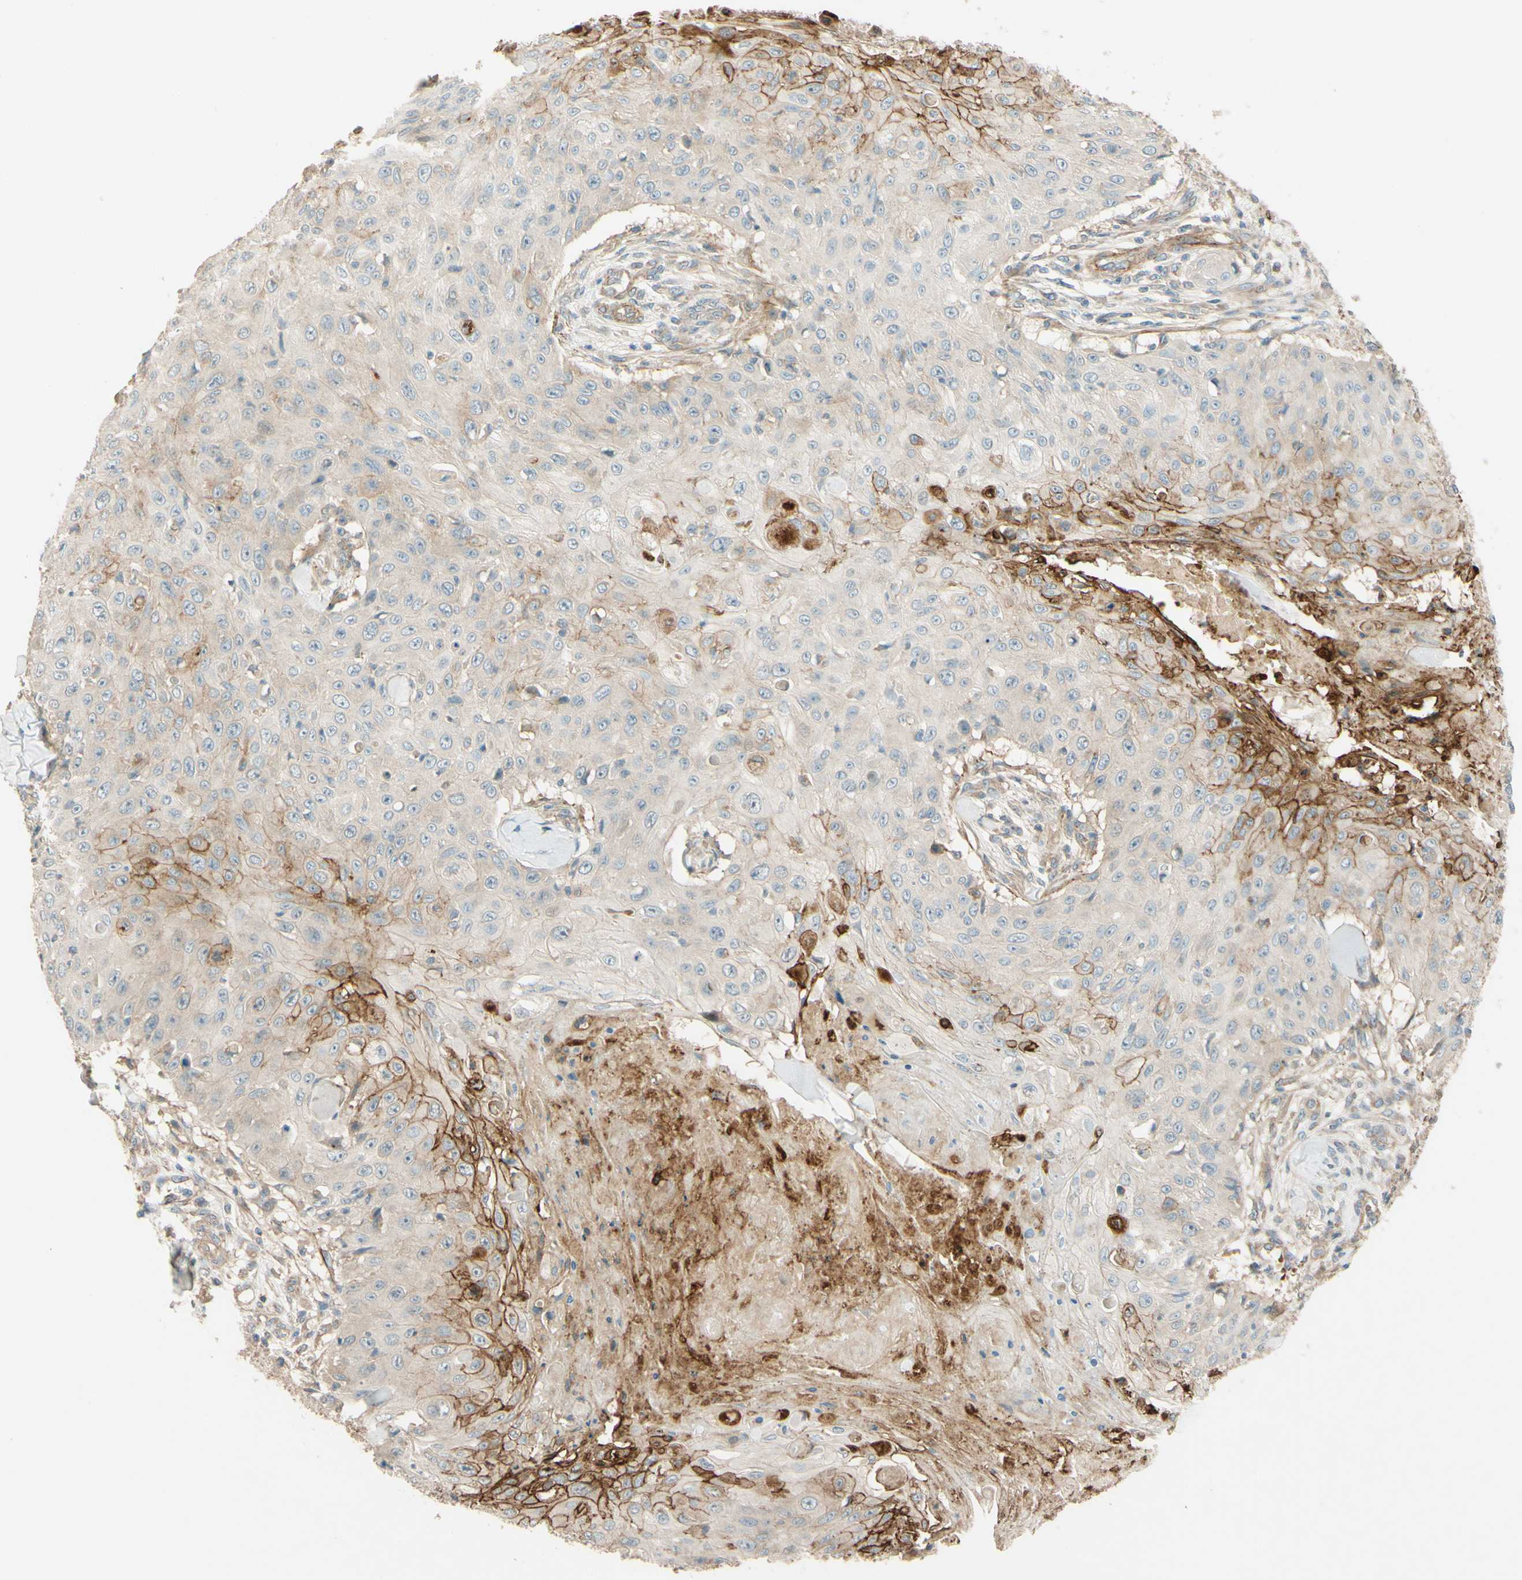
{"staining": {"intensity": "strong", "quantity": "<25%", "location": "cytoplasmic/membranous"}, "tissue": "skin cancer", "cell_type": "Tumor cells", "image_type": "cancer", "snomed": [{"axis": "morphology", "description": "Squamous cell carcinoma, NOS"}, {"axis": "topography", "description": "Skin"}], "caption": "There is medium levels of strong cytoplasmic/membranous positivity in tumor cells of squamous cell carcinoma (skin), as demonstrated by immunohistochemical staining (brown color).", "gene": "ADAM17", "patient": {"sex": "male", "age": 86}}